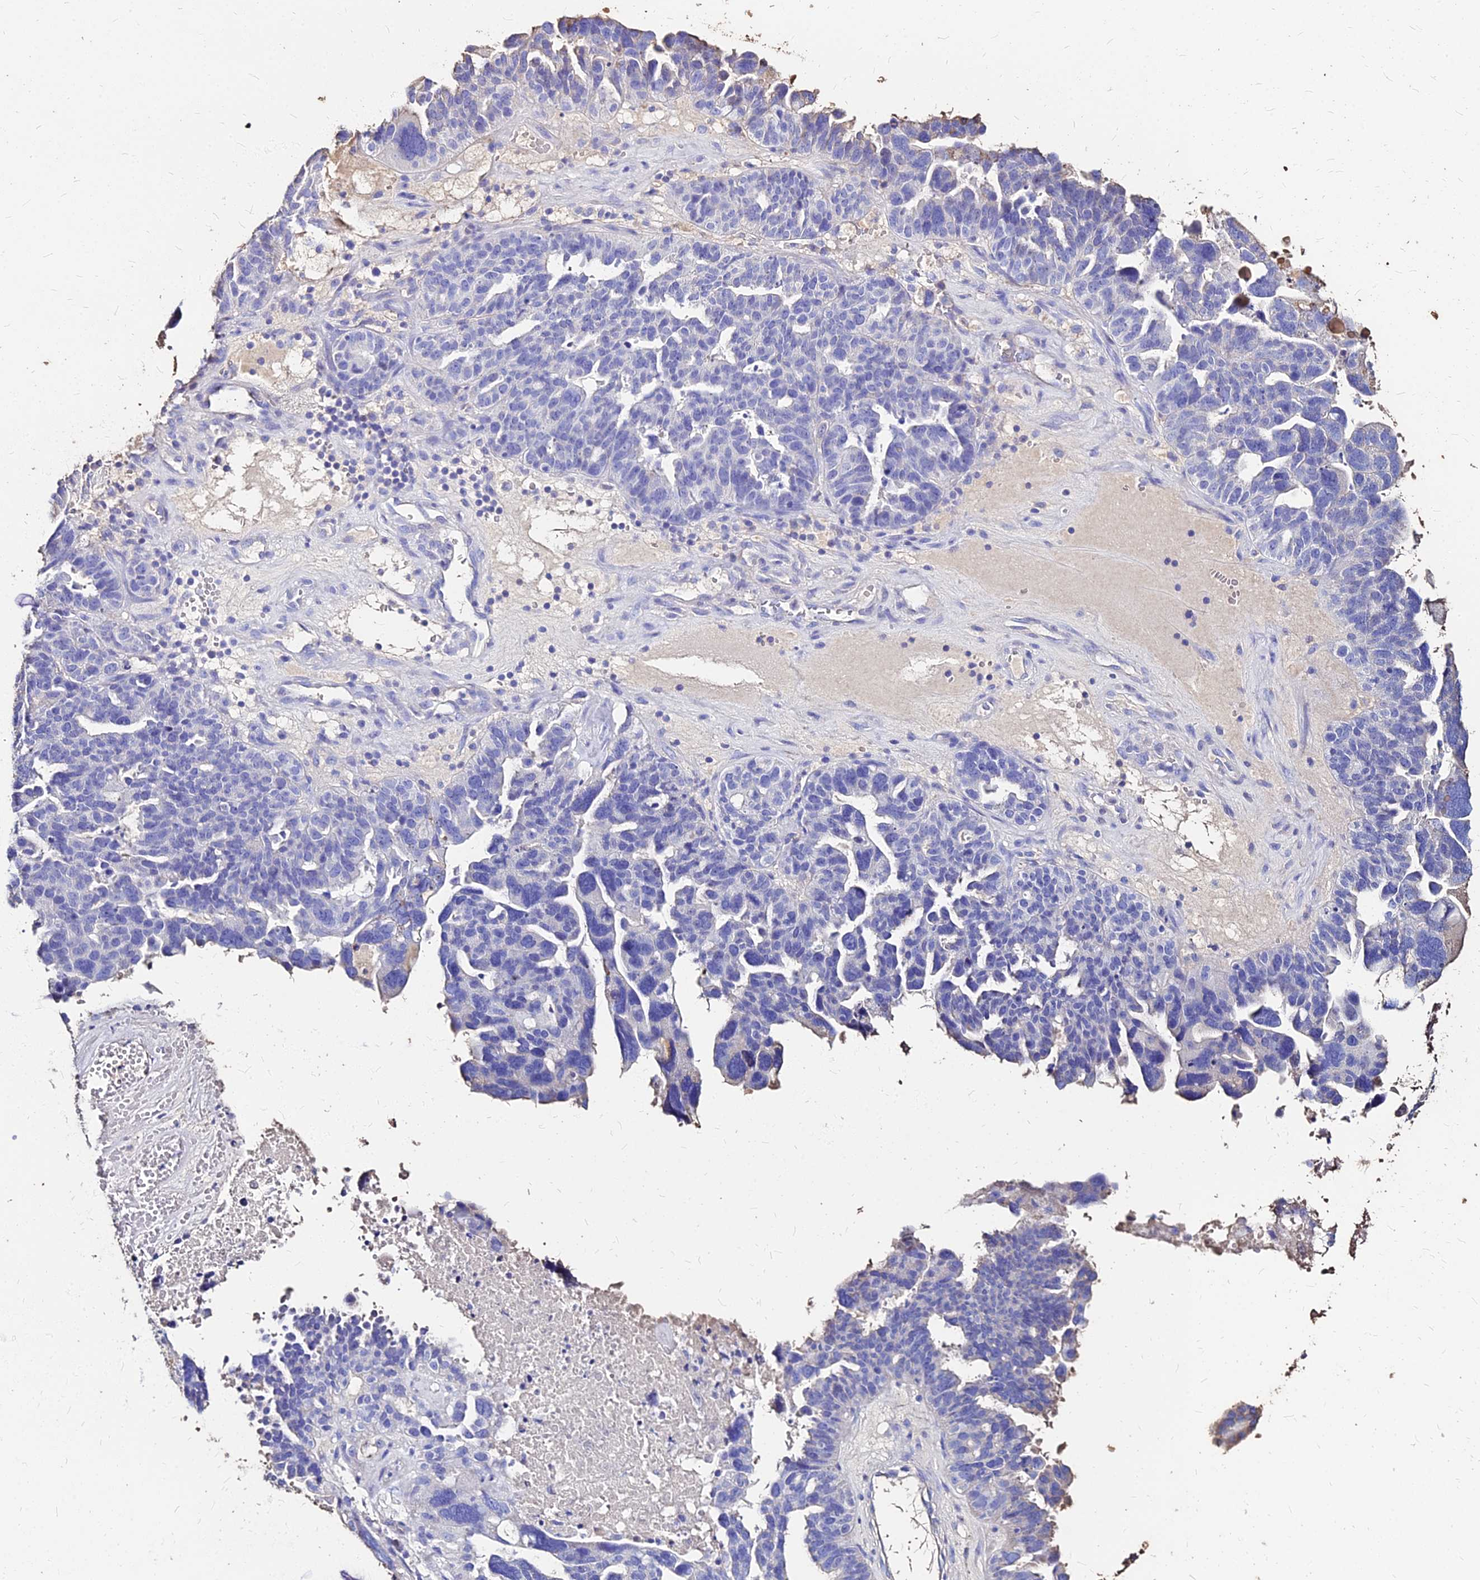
{"staining": {"intensity": "negative", "quantity": "none", "location": "none"}, "tissue": "ovarian cancer", "cell_type": "Tumor cells", "image_type": "cancer", "snomed": [{"axis": "morphology", "description": "Cystadenocarcinoma, serous, NOS"}, {"axis": "topography", "description": "Ovary"}], "caption": "IHC histopathology image of ovarian serous cystadenocarcinoma stained for a protein (brown), which displays no staining in tumor cells.", "gene": "NME5", "patient": {"sex": "female", "age": 59}}